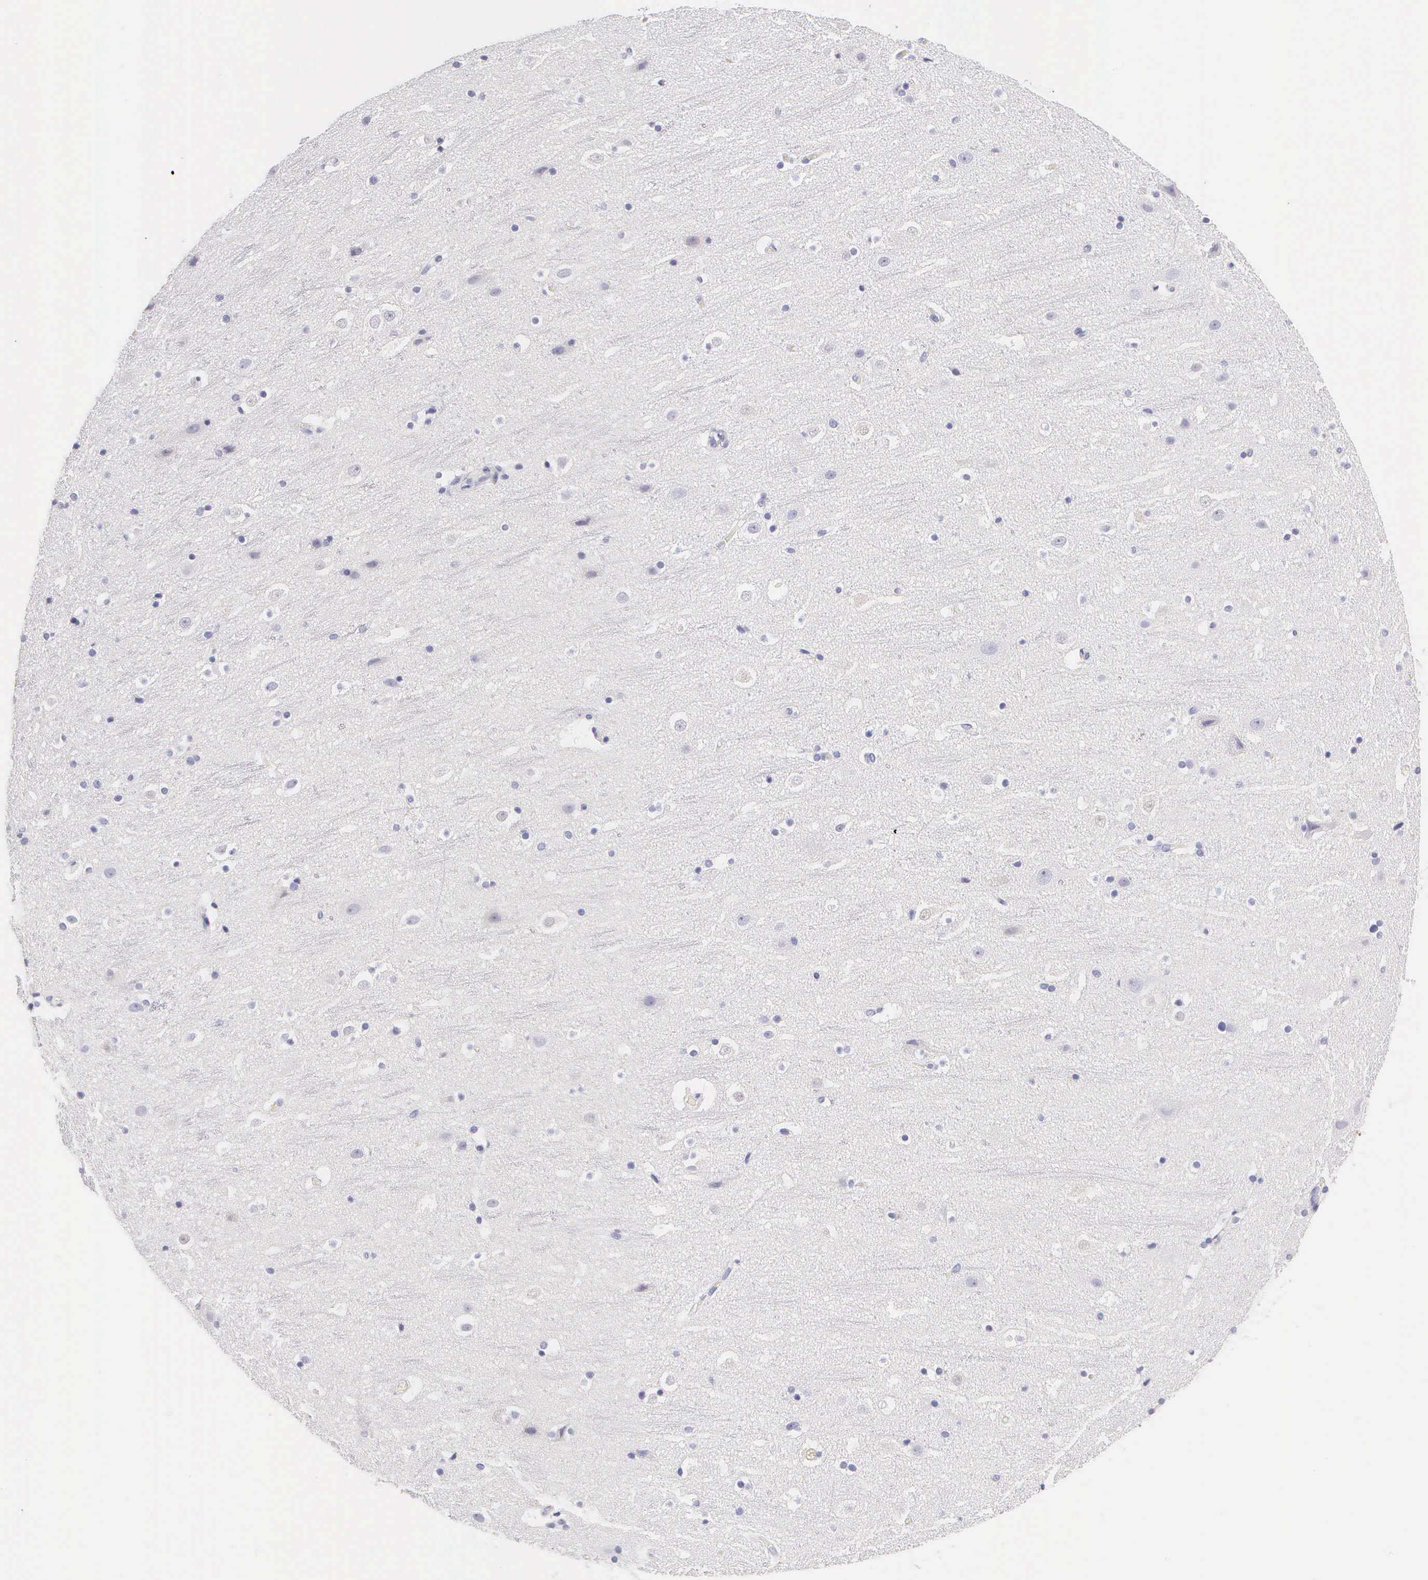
{"staining": {"intensity": "negative", "quantity": "none", "location": "none"}, "tissue": "cerebral cortex", "cell_type": "Endothelial cells", "image_type": "normal", "snomed": [{"axis": "morphology", "description": "Normal tissue, NOS"}, {"axis": "topography", "description": "Cerebral cortex"}], "caption": "Benign cerebral cortex was stained to show a protein in brown. There is no significant expression in endothelial cells. (Stains: DAB (3,3'-diaminobenzidine) immunohistochemistry (IHC) with hematoxylin counter stain, Microscopy: brightfield microscopy at high magnification).", "gene": "KRT17", "patient": {"sex": "male", "age": 45}}